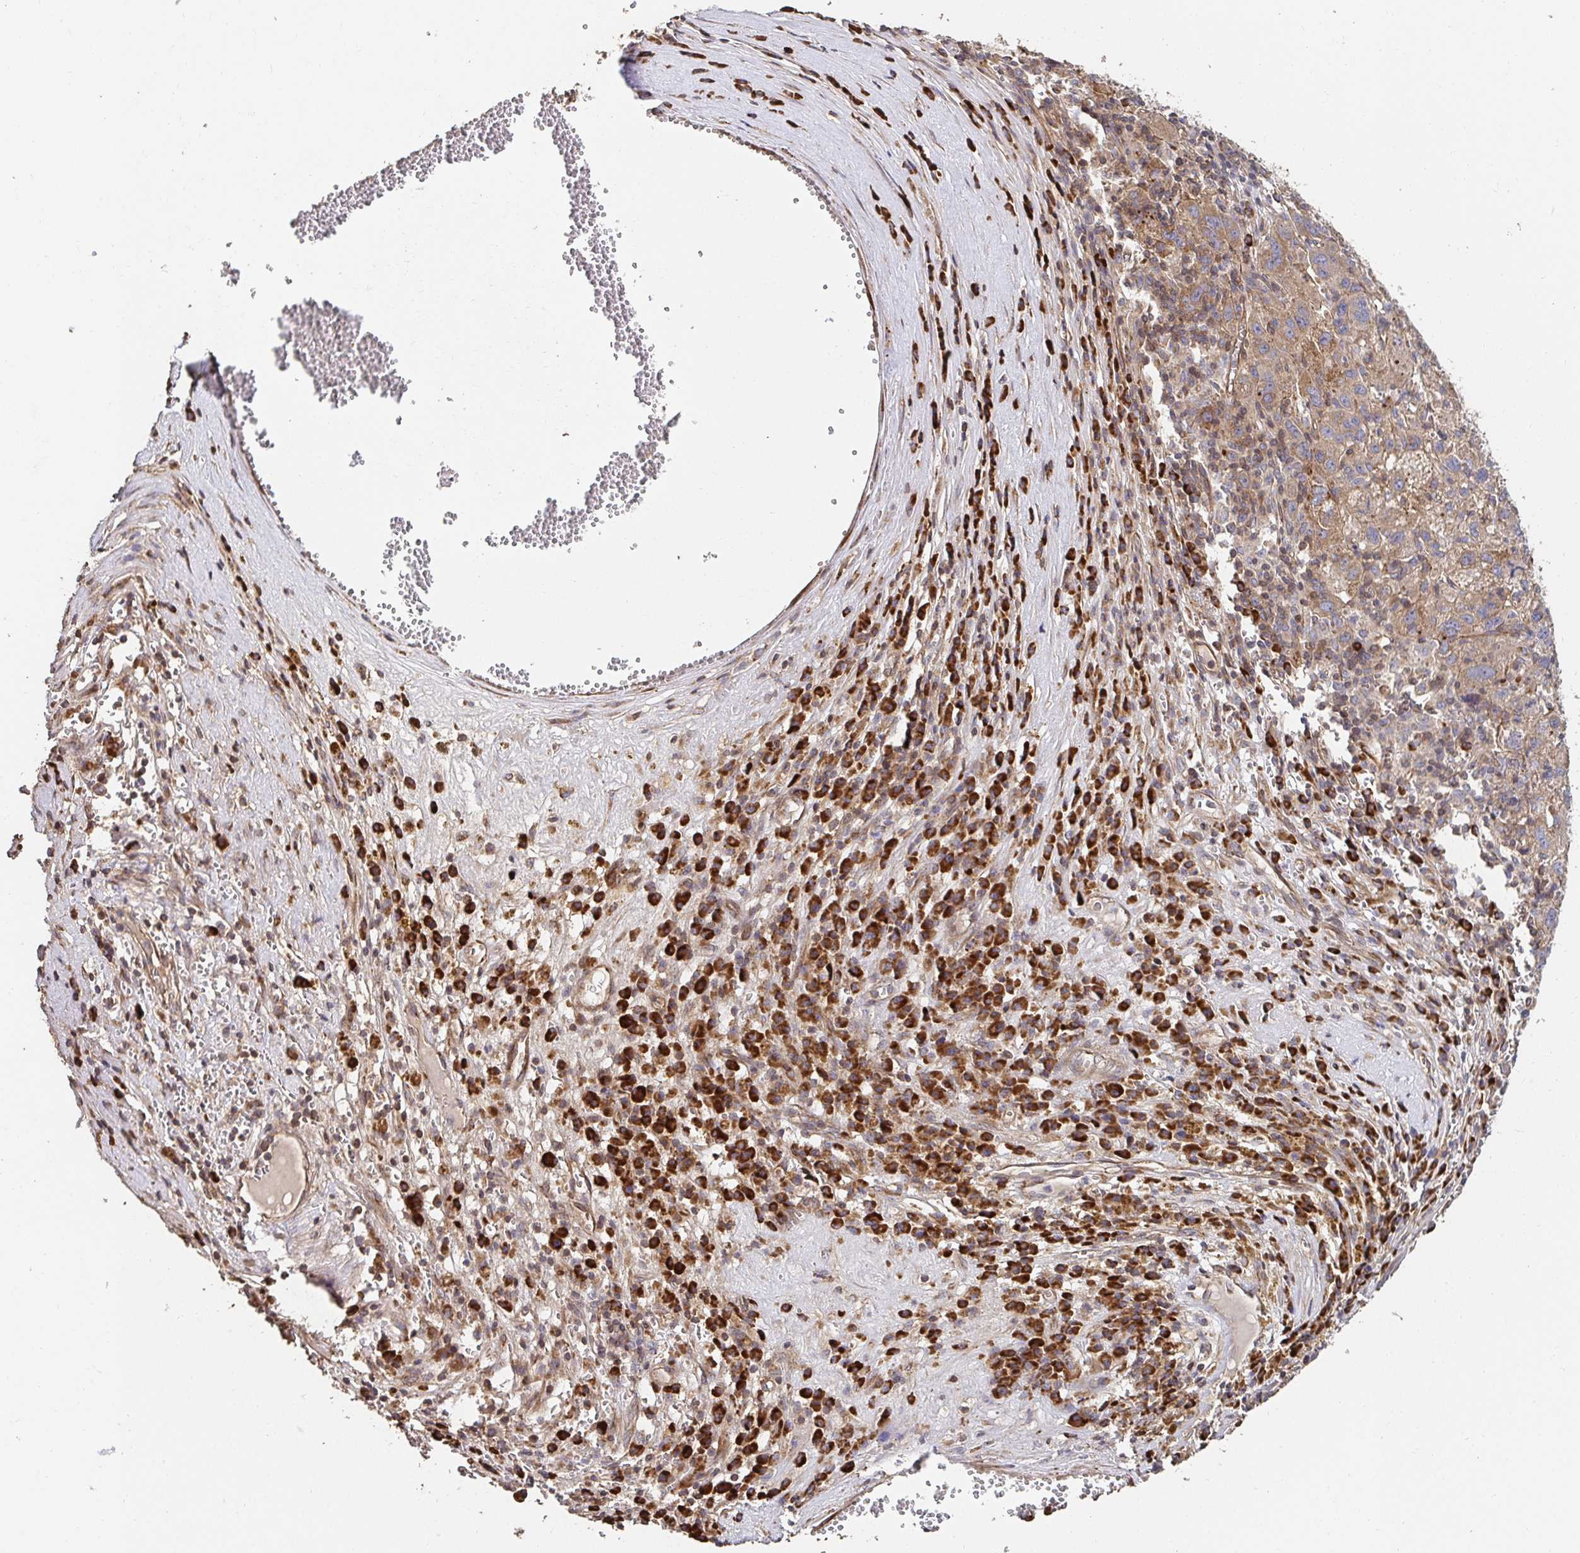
{"staining": {"intensity": "moderate", "quantity": ">75%", "location": "cytoplasmic/membranous"}, "tissue": "liver cancer", "cell_type": "Tumor cells", "image_type": "cancer", "snomed": [{"axis": "morphology", "description": "Carcinoma, Hepatocellular, NOS"}, {"axis": "topography", "description": "Liver"}], "caption": "Protein analysis of hepatocellular carcinoma (liver) tissue demonstrates moderate cytoplasmic/membranous expression in about >75% of tumor cells.", "gene": "APBB1", "patient": {"sex": "female", "age": 77}}